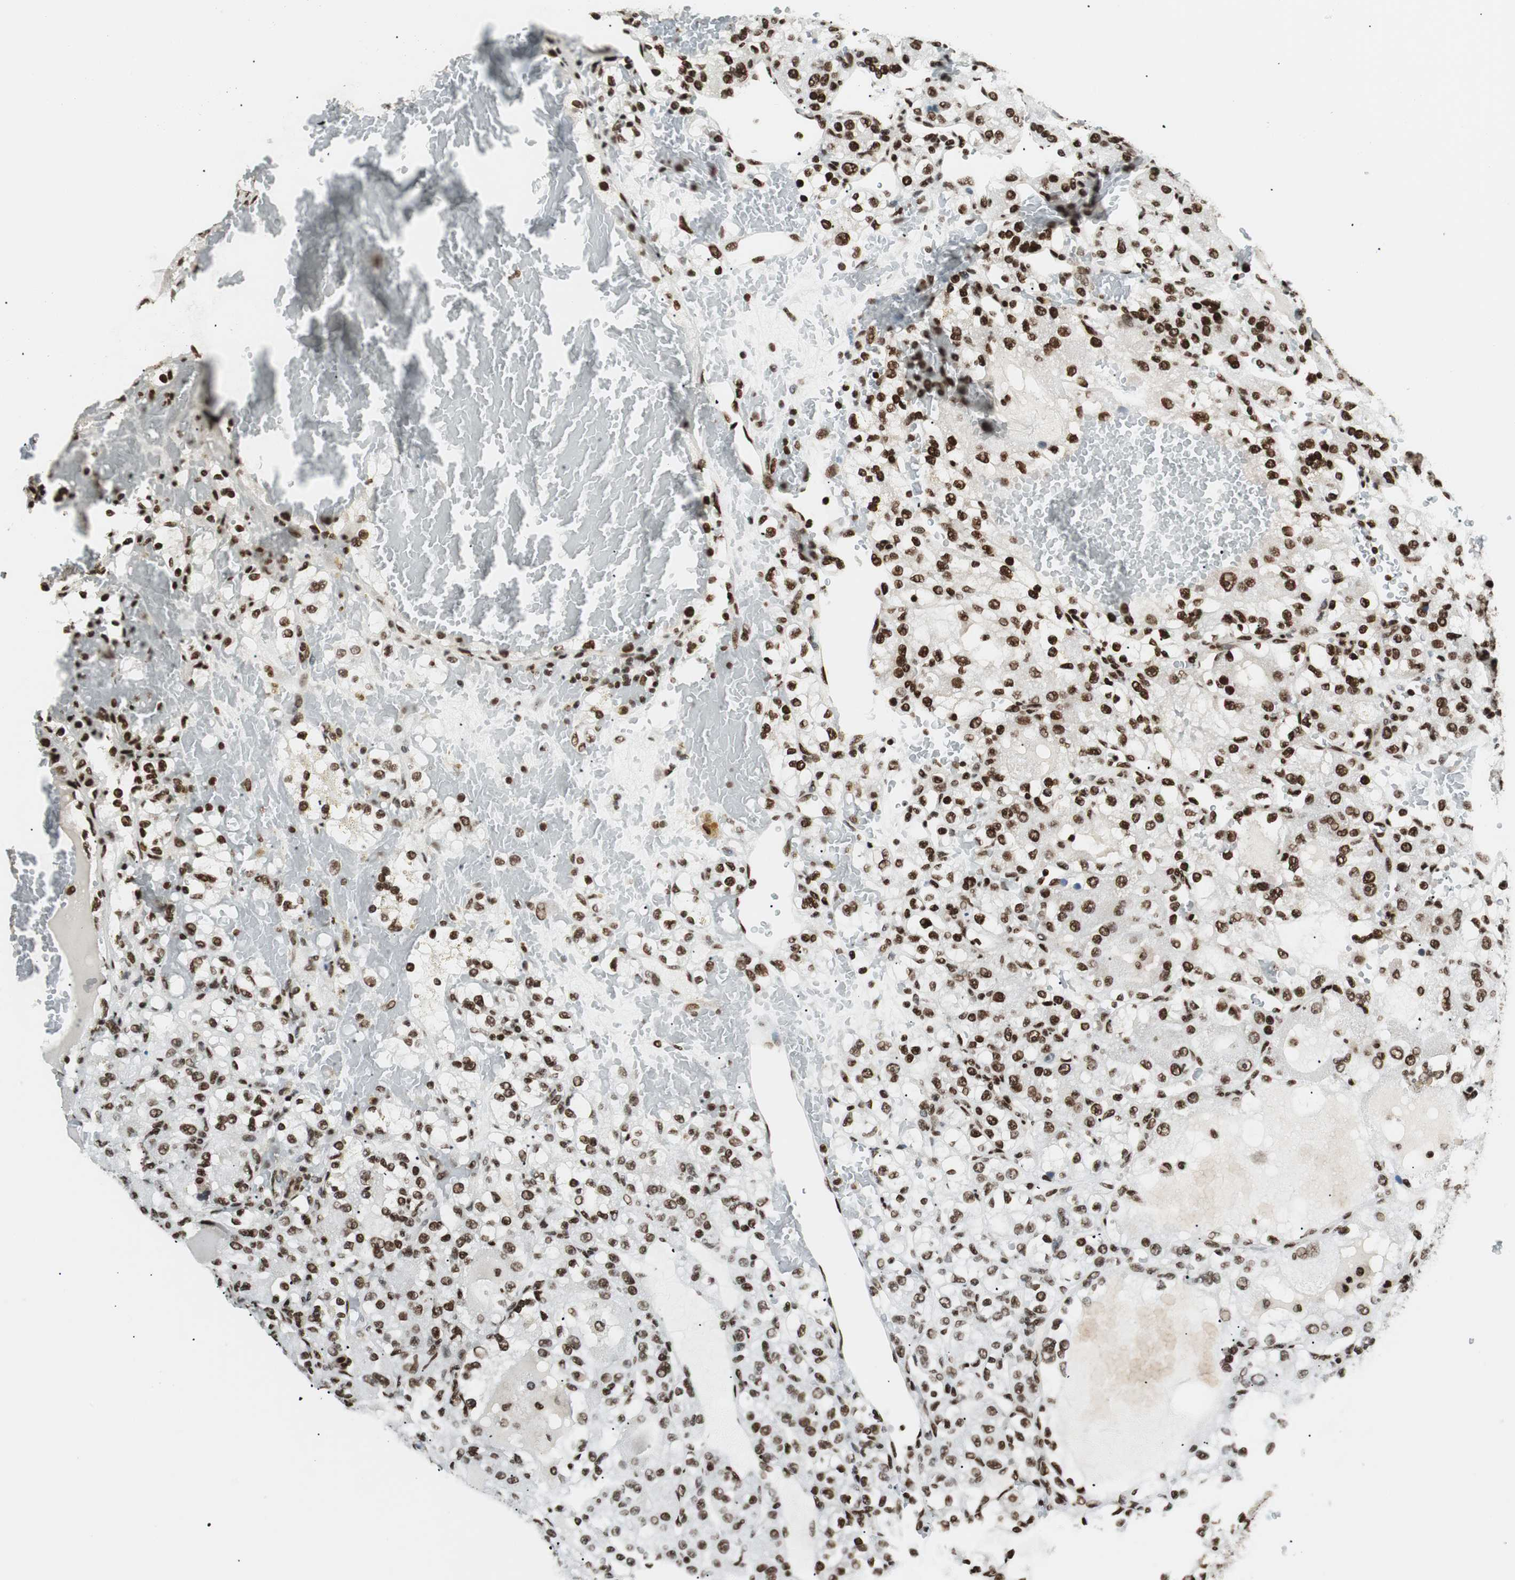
{"staining": {"intensity": "strong", "quantity": ">75%", "location": "nuclear"}, "tissue": "renal cancer", "cell_type": "Tumor cells", "image_type": "cancer", "snomed": [{"axis": "morphology", "description": "Normal tissue, NOS"}, {"axis": "morphology", "description": "Adenocarcinoma, NOS"}, {"axis": "topography", "description": "Kidney"}], "caption": "Protein staining reveals strong nuclear staining in approximately >75% of tumor cells in renal adenocarcinoma.", "gene": "EWSR1", "patient": {"sex": "male", "age": 61}}